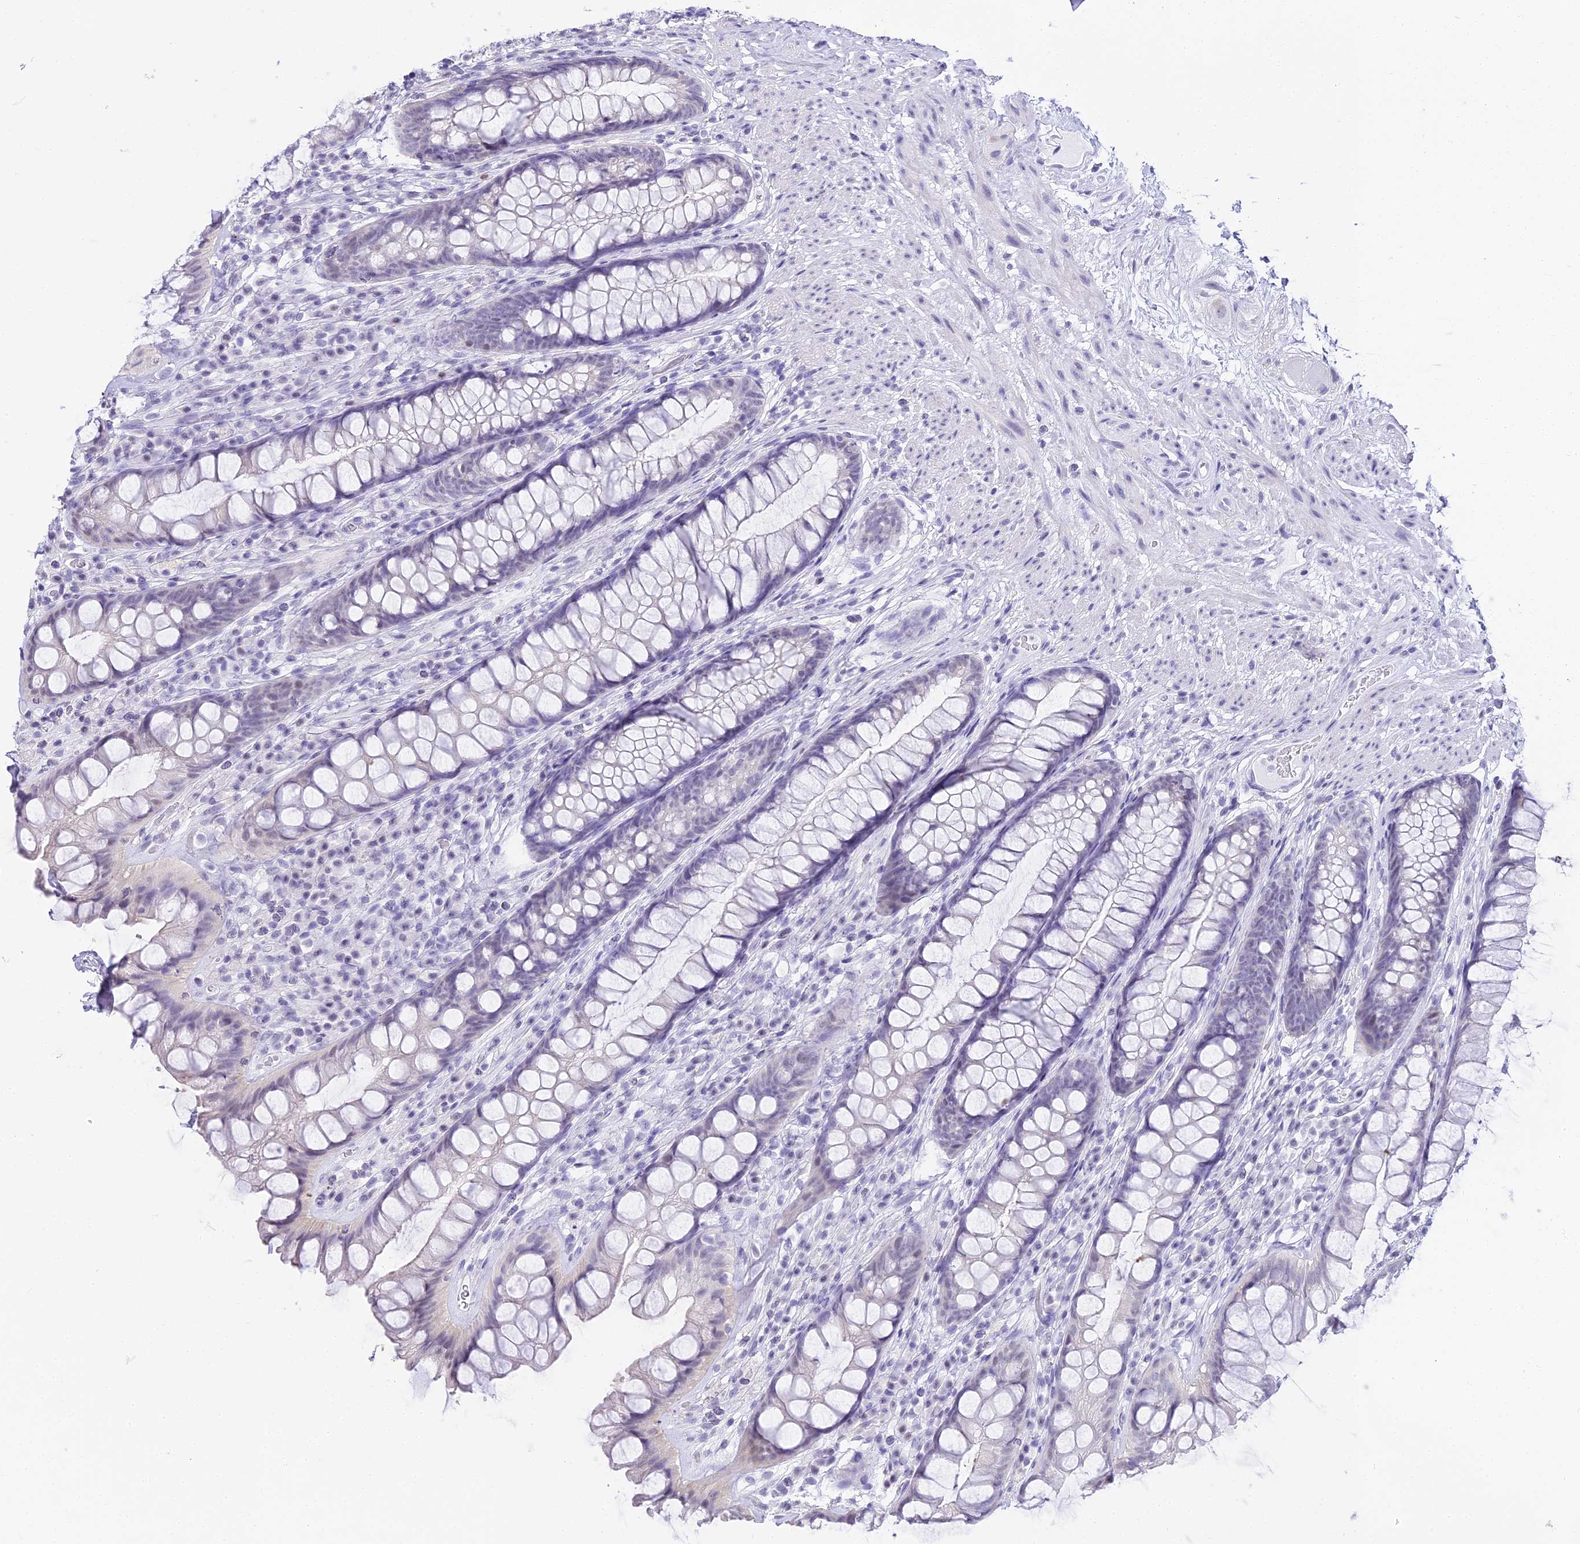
{"staining": {"intensity": "negative", "quantity": "none", "location": "none"}, "tissue": "rectum", "cell_type": "Glandular cells", "image_type": "normal", "snomed": [{"axis": "morphology", "description": "Normal tissue, NOS"}, {"axis": "topography", "description": "Rectum"}], "caption": "An immunohistochemistry micrograph of benign rectum is shown. There is no staining in glandular cells of rectum. (DAB (3,3'-diaminobenzidine) immunohistochemistry (IHC) with hematoxylin counter stain).", "gene": "ABHD14A", "patient": {"sex": "male", "age": 74}}